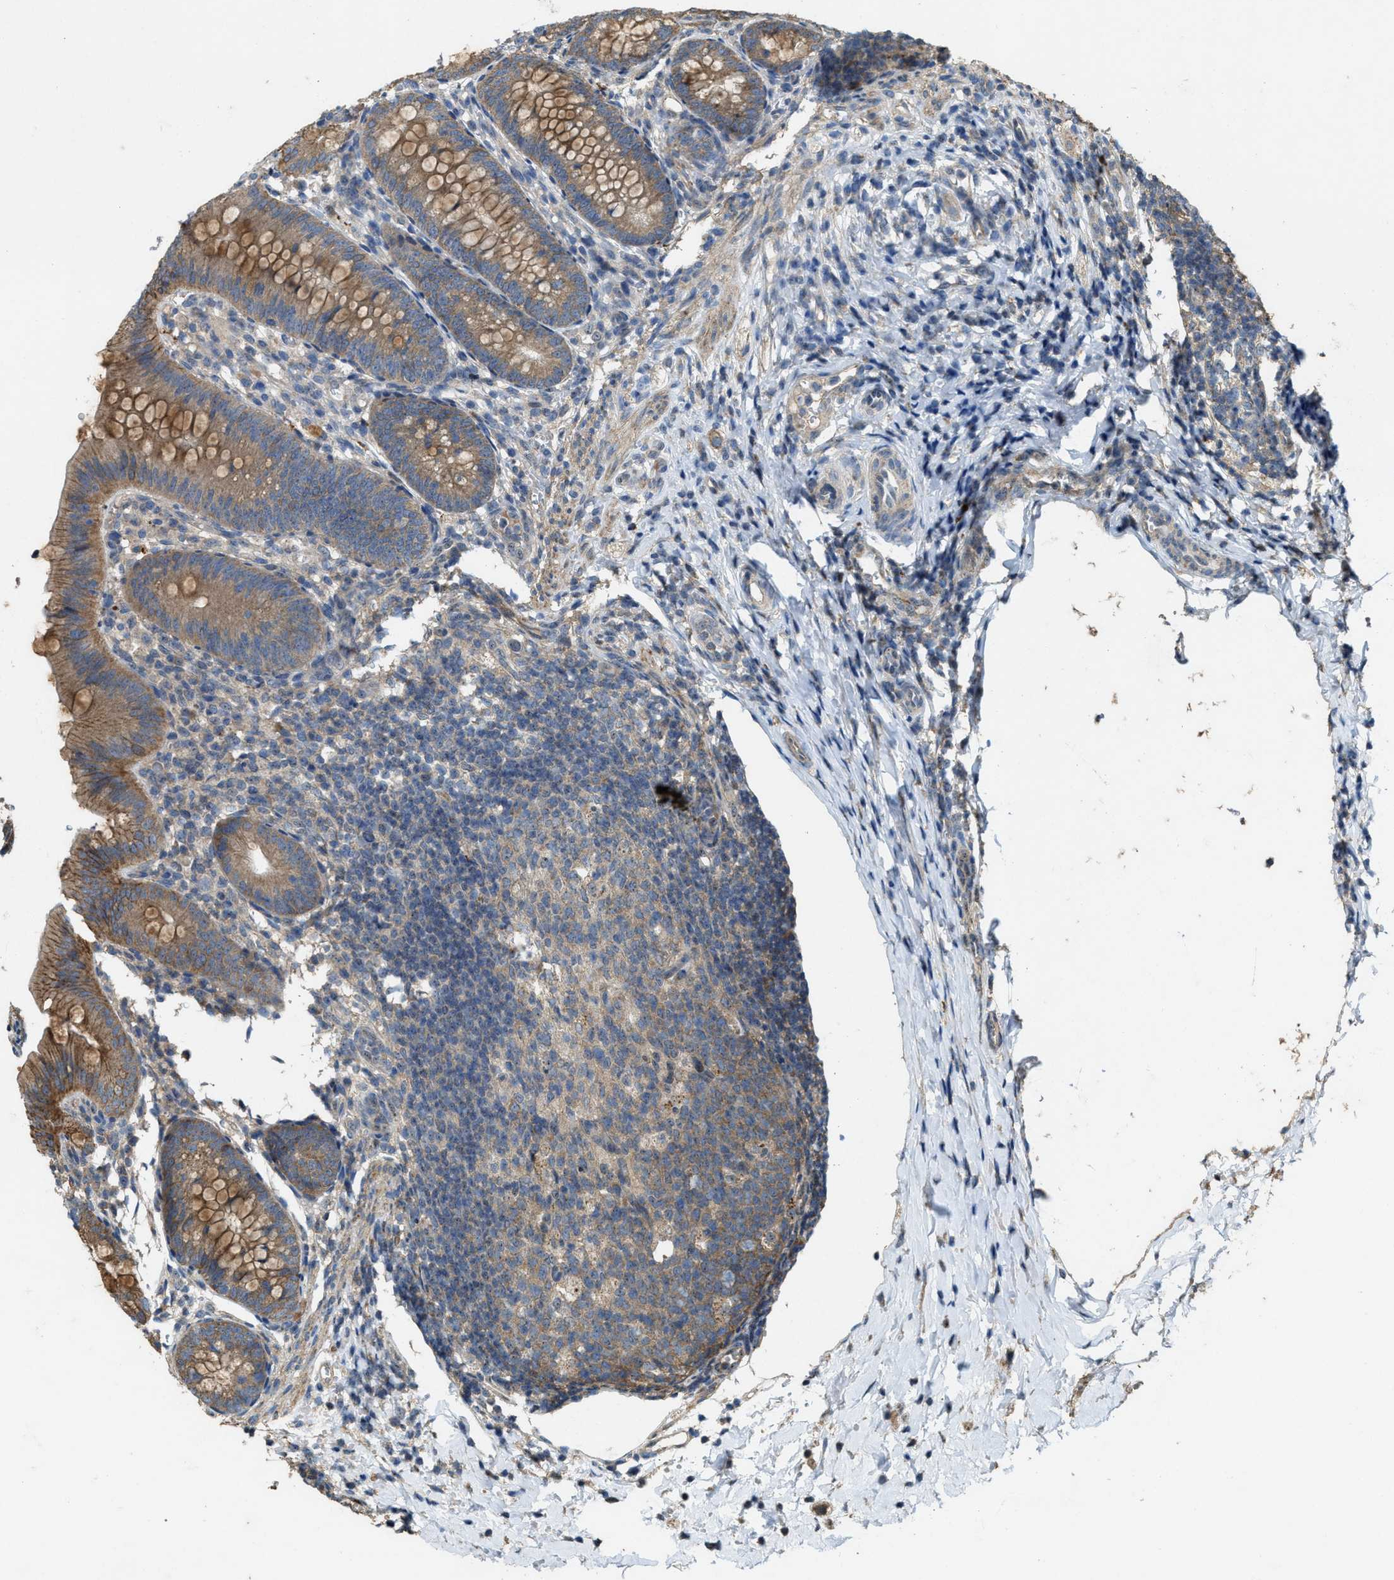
{"staining": {"intensity": "moderate", "quantity": ">75%", "location": "cytoplasmic/membranous"}, "tissue": "appendix", "cell_type": "Glandular cells", "image_type": "normal", "snomed": [{"axis": "morphology", "description": "Normal tissue, NOS"}, {"axis": "topography", "description": "Appendix"}], "caption": "IHC staining of unremarkable appendix, which exhibits medium levels of moderate cytoplasmic/membranous positivity in approximately >75% of glandular cells indicating moderate cytoplasmic/membranous protein staining. The staining was performed using DAB (3,3'-diaminobenzidine) (brown) for protein detection and nuclei were counterstained in hematoxylin (blue).", "gene": "PDP2", "patient": {"sex": "male", "age": 1}}